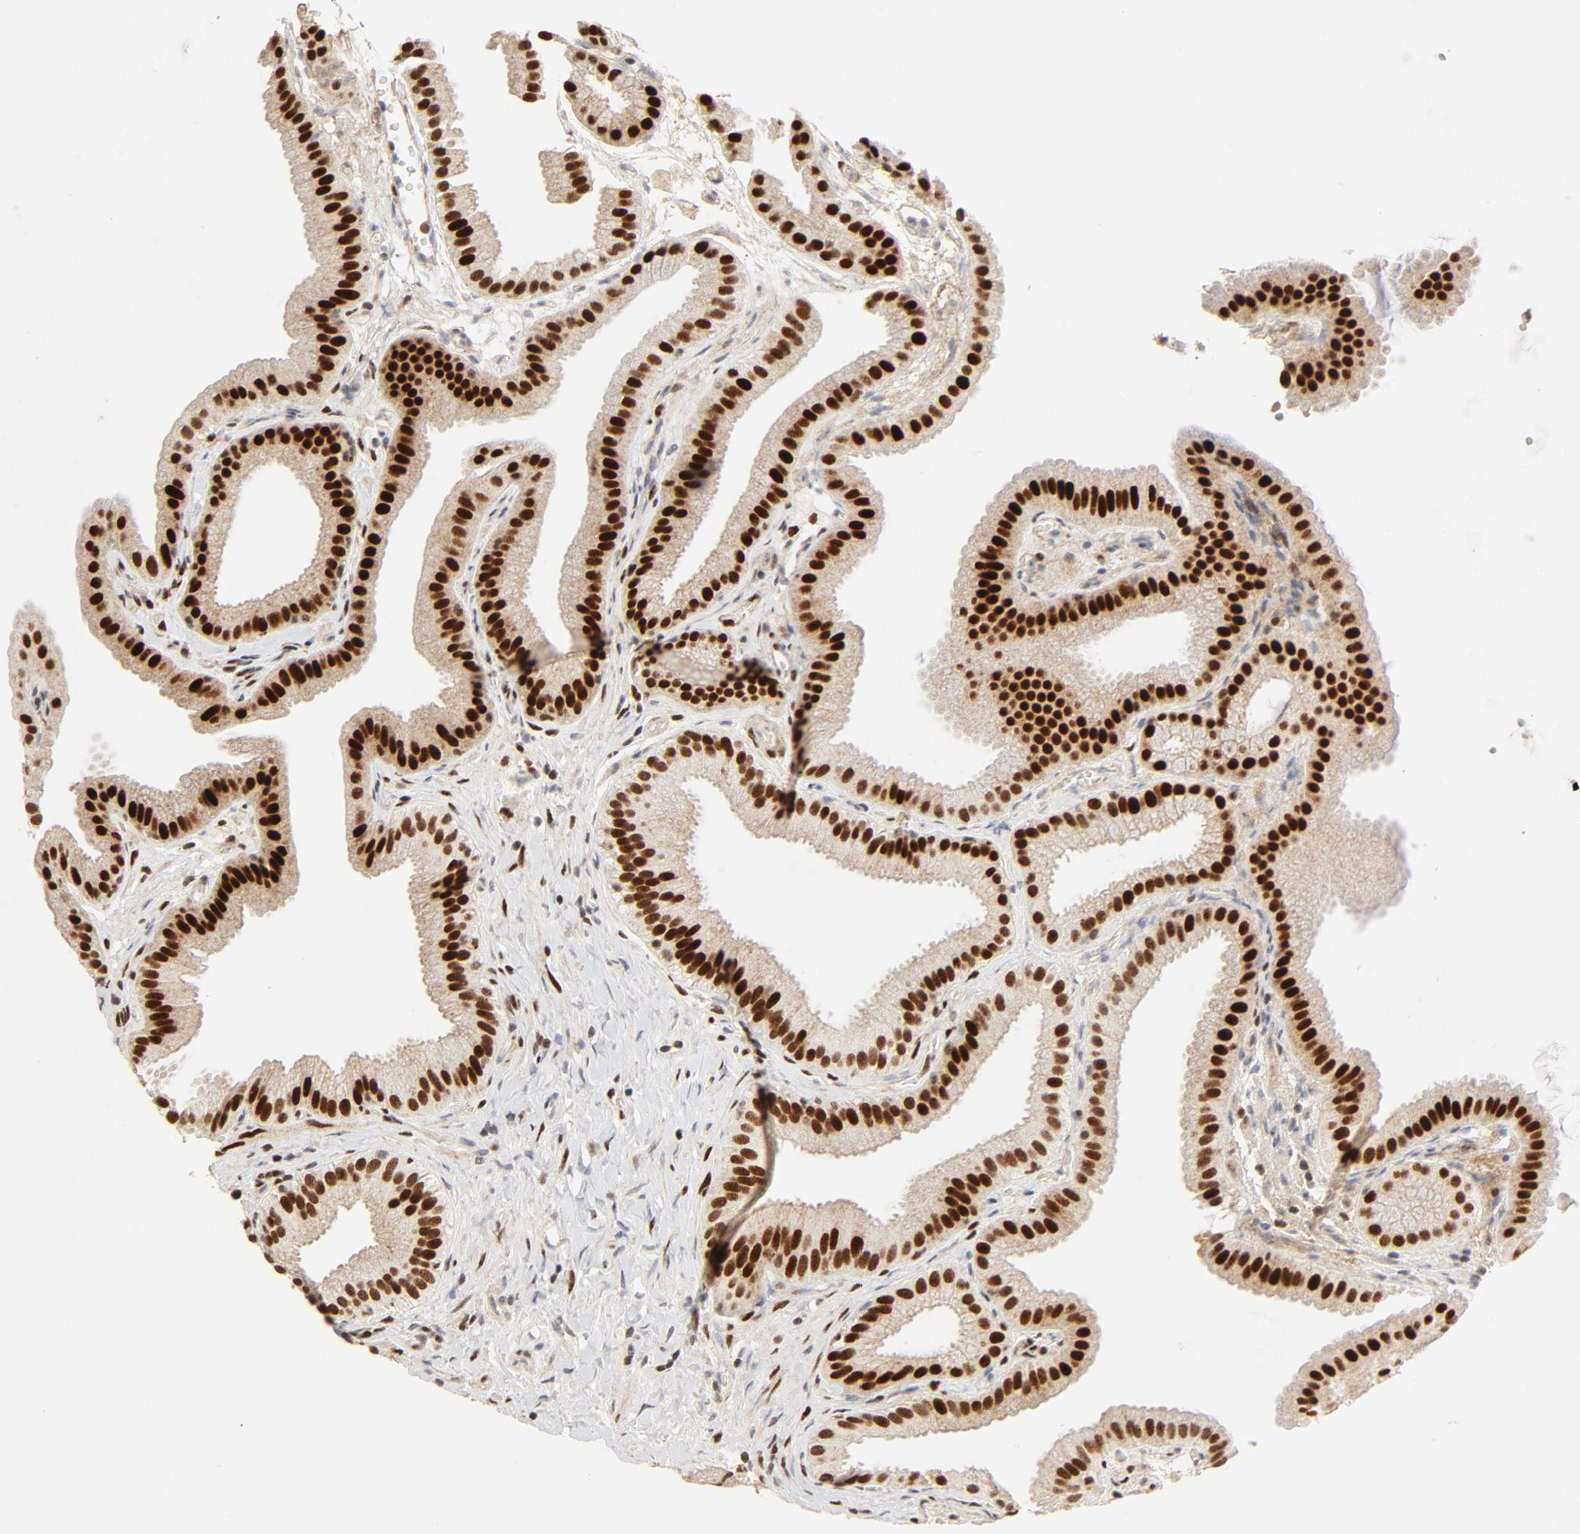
{"staining": {"intensity": "strong", "quantity": ">75%", "location": "nuclear"}, "tissue": "gallbladder", "cell_type": "Glandular cells", "image_type": "normal", "snomed": [{"axis": "morphology", "description": "Normal tissue, NOS"}, {"axis": "topography", "description": "Gallbladder"}], "caption": "Benign gallbladder reveals strong nuclear expression in approximately >75% of glandular cells (Stains: DAB in brown, nuclei in blue, Microscopy: brightfield microscopy at high magnification)..", "gene": "GTF2I", "patient": {"sex": "female", "age": 63}}